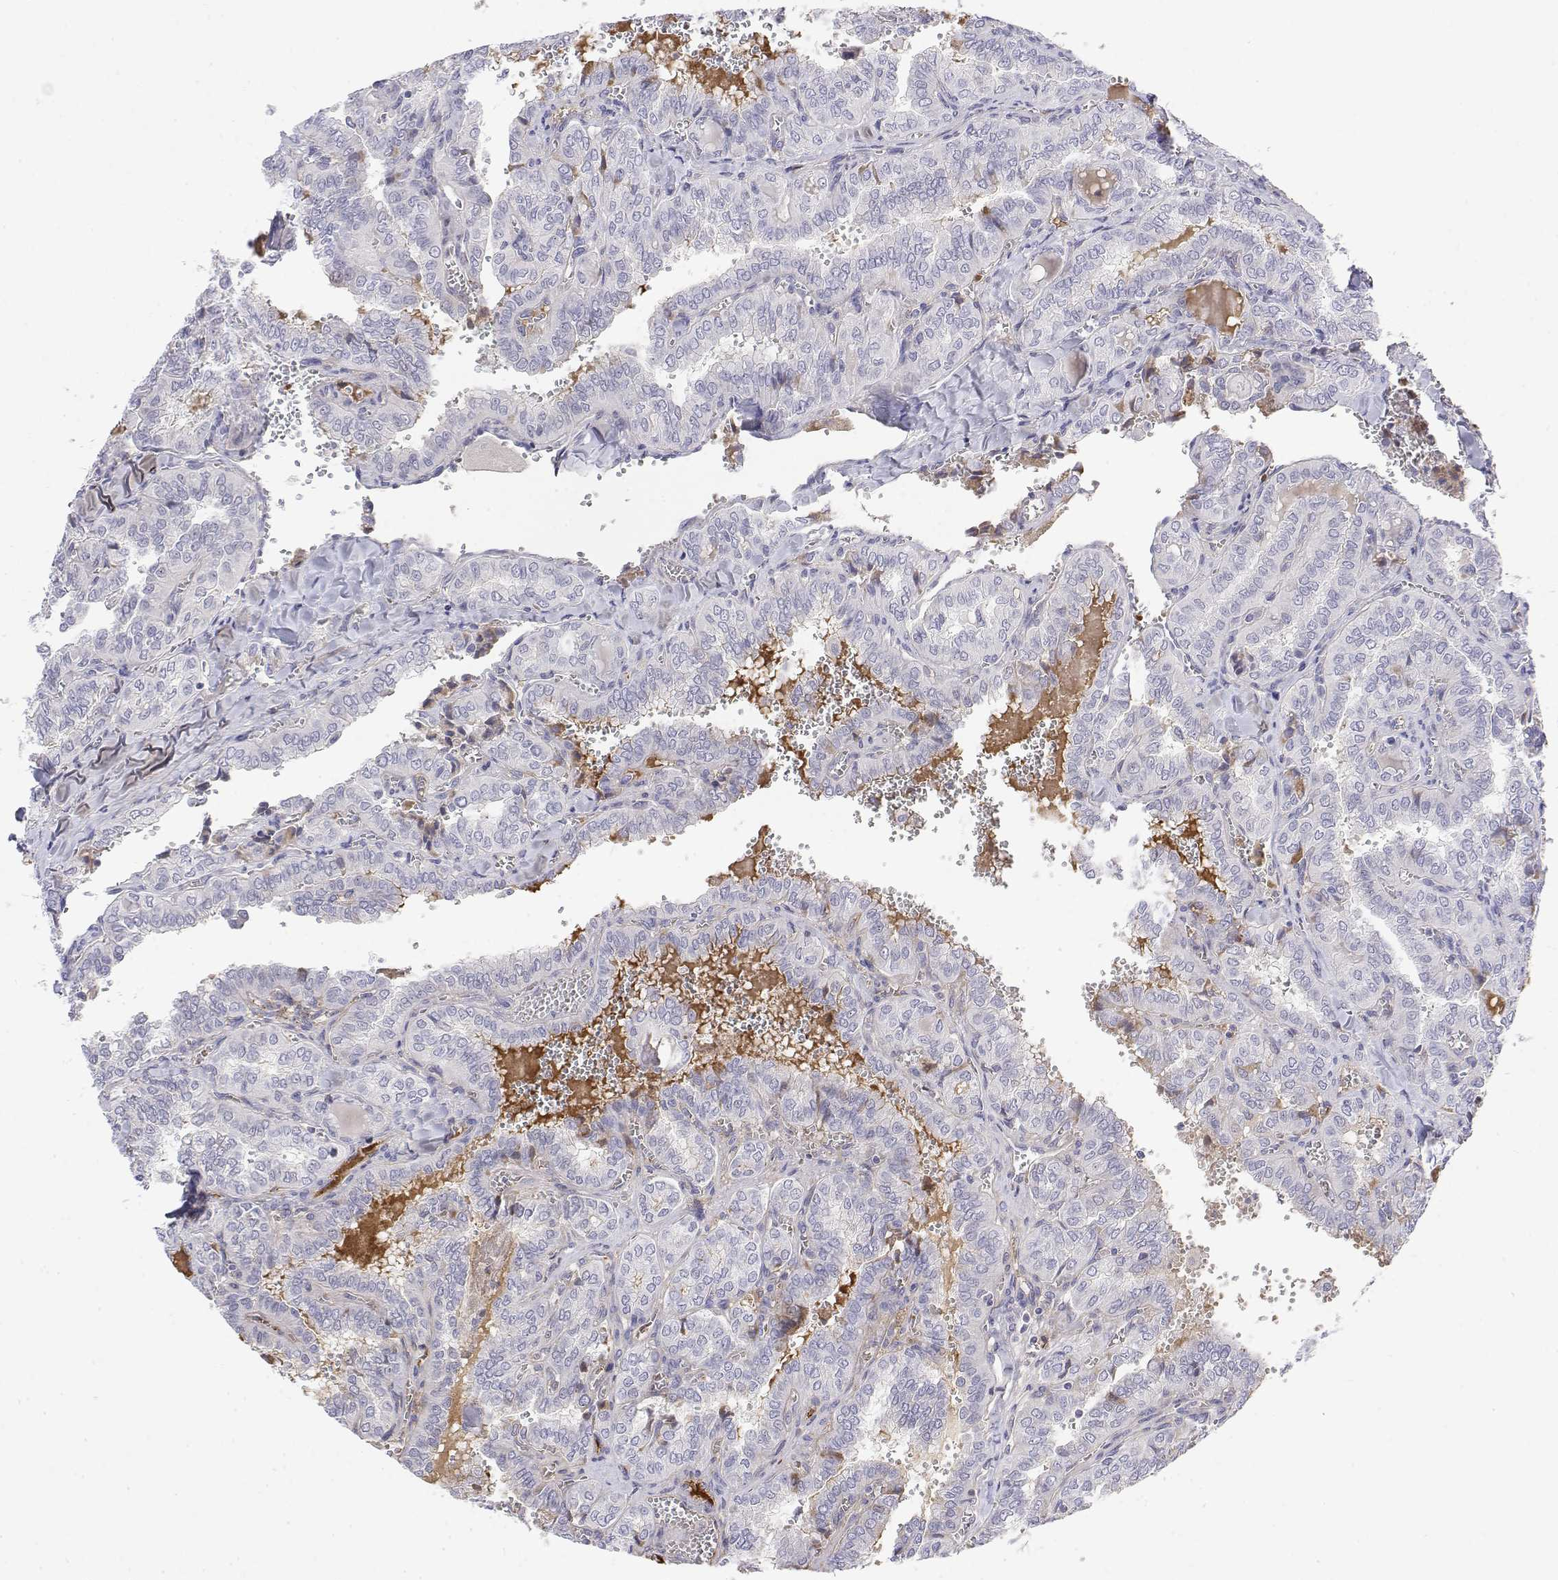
{"staining": {"intensity": "negative", "quantity": "none", "location": "none"}, "tissue": "thyroid cancer", "cell_type": "Tumor cells", "image_type": "cancer", "snomed": [{"axis": "morphology", "description": "Papillary adenocarcinoma, NOS"}, {"axis": "topography", "description": "Thyroid gland"}], "caption": "Tumor cells show no significant protein expression in thyroid papillary adenocarcinoma. (Stains: DAB immunohistochemistry (IHC) with hematoxylin counter stain, Microscopy: brightfield microscopy at high magnification).", "gene": "GGACT", "patient": {"sex": "female", "age": 41}}